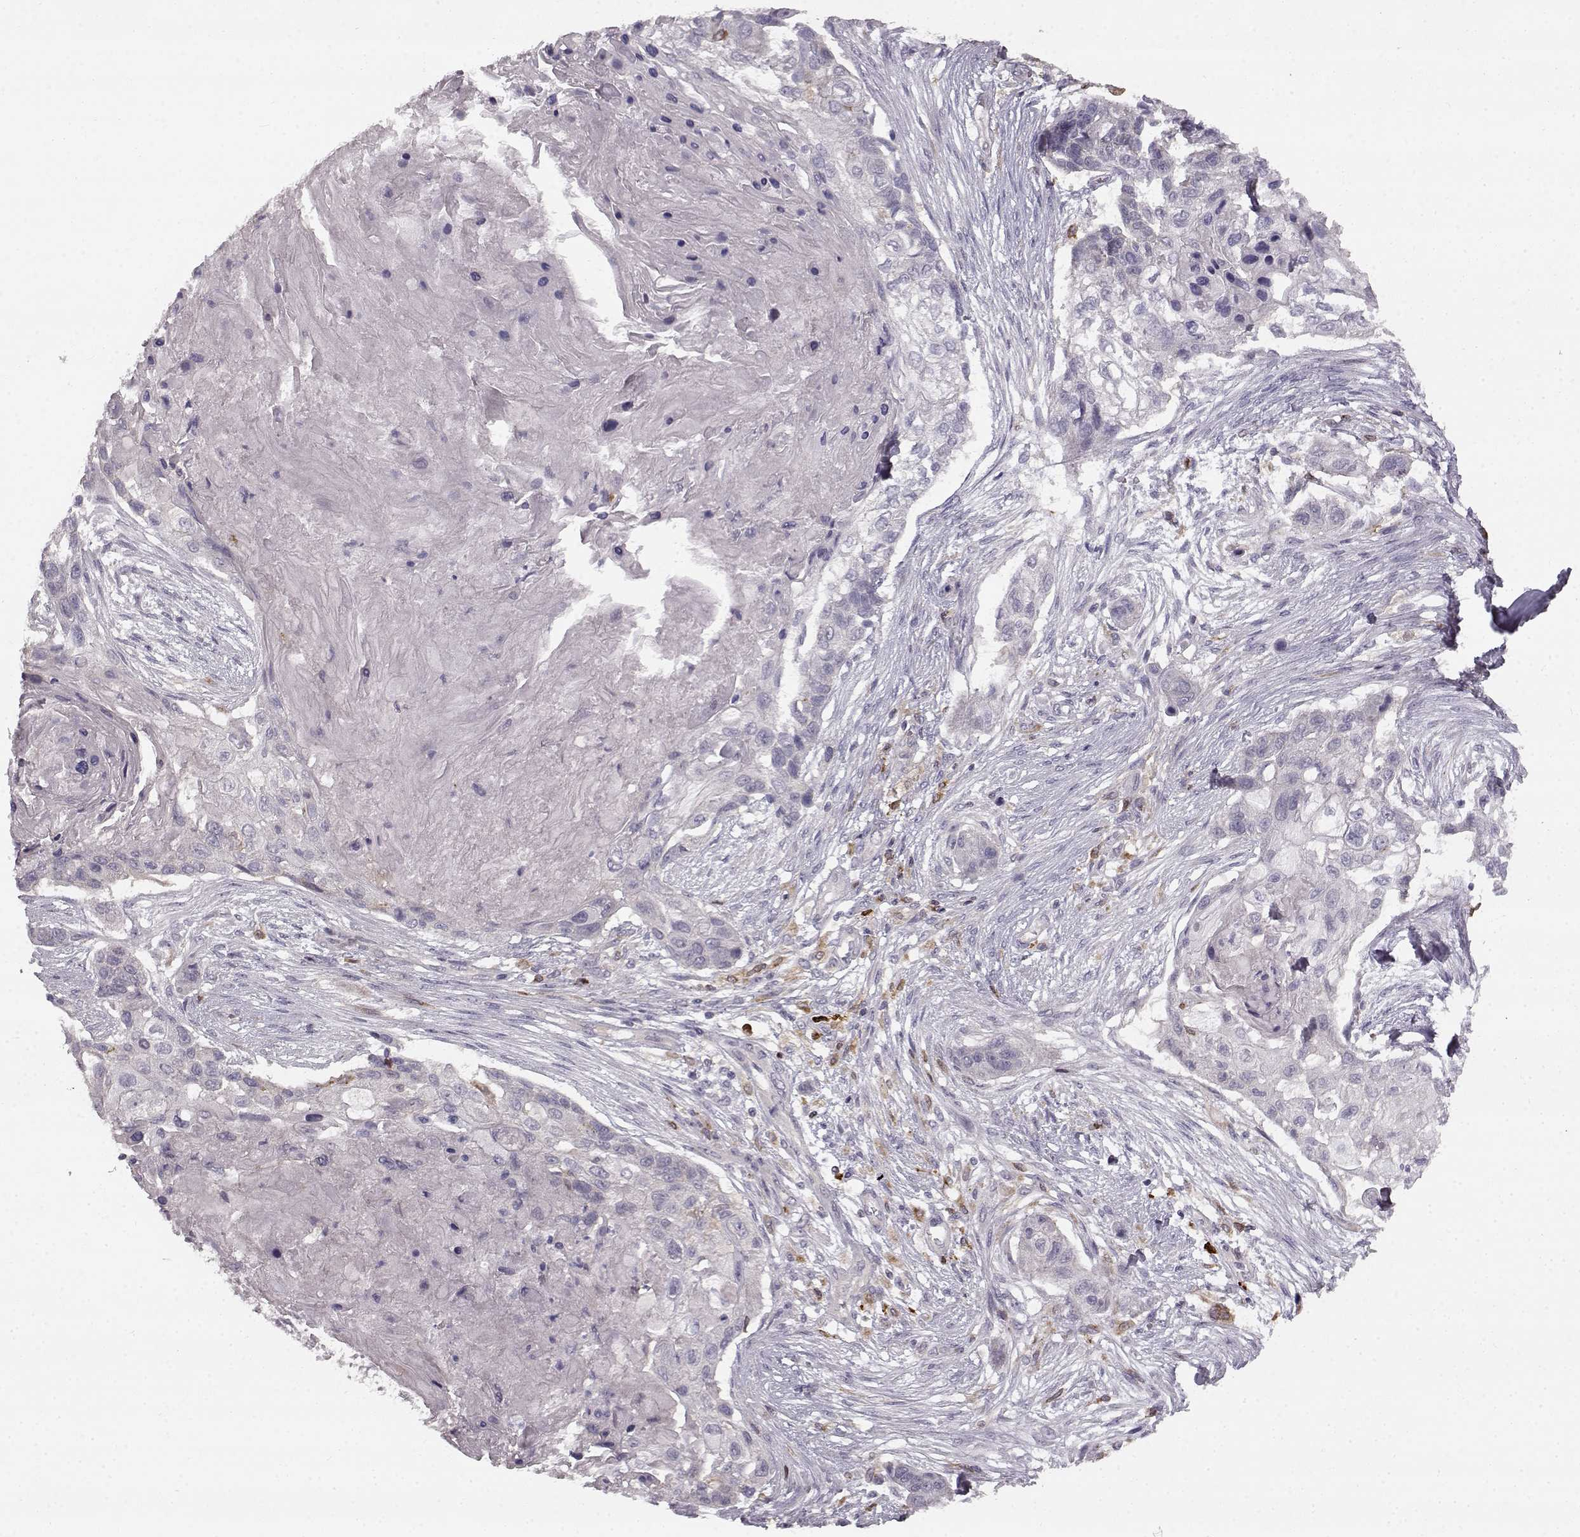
{"staining": {"intensity": "negative", "quantity": "none", "location": "none"}, "tissue": "lung cancer", "cell_type": "Tumor cells", "image_type": "cancer", "snomed": [{"axis": "morphology", "description": "Squamous cell carcinoma, NOS"}, {"axis": "topography", "description": "Lung"}], "caption": "The immunohistochemistry (IHC) micrograph has no significant expression in tumor cells of lung squamous cell carcinoma tissue.", "gene": "SPAG17", "patient": {"sex": "male", "age": 69}}